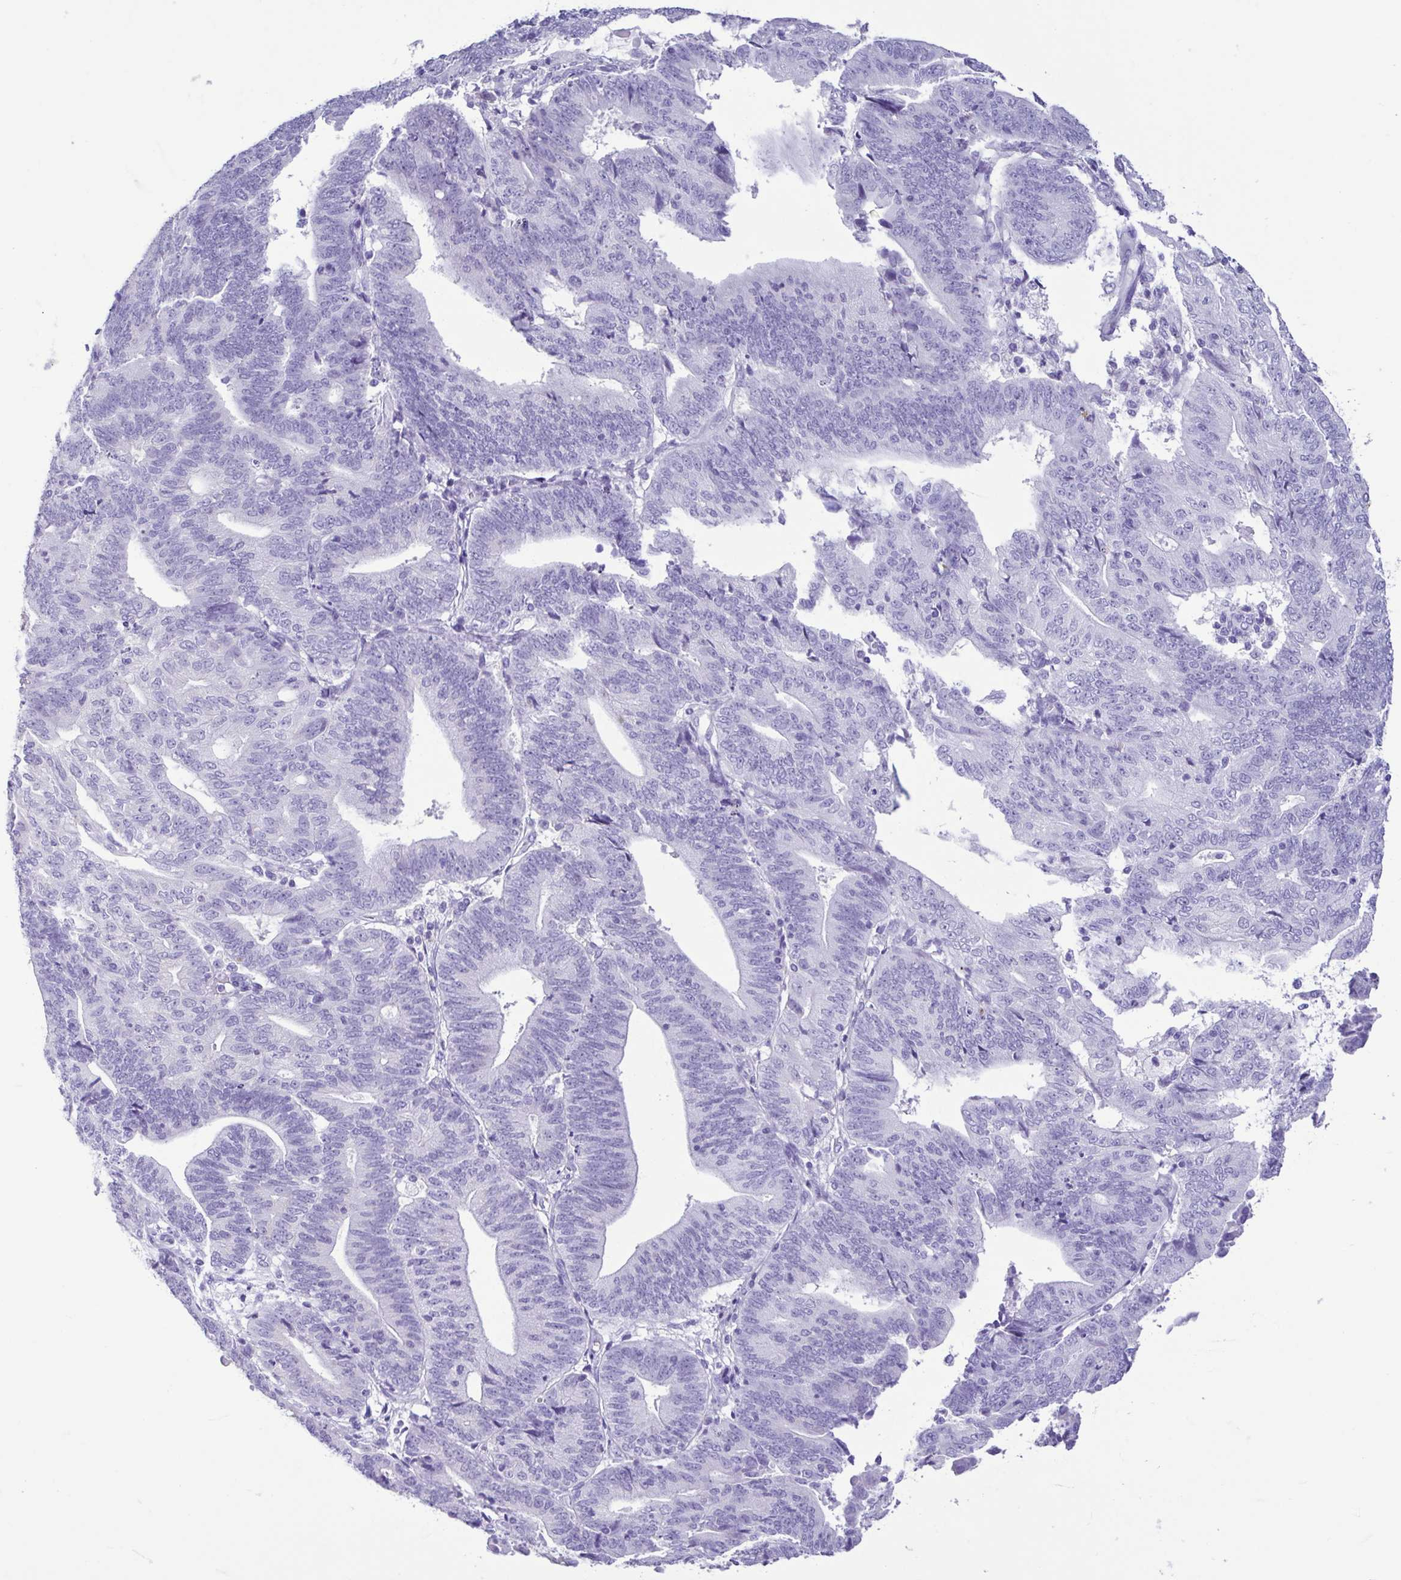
{"staining": {"intensity": "negative", "quantity": "none", "location": "none"}, "tissue": "endometrial cancer", "cell_type": "Tumor cells", "image_type": "cancer", "snomed": [{"axis": "morphology", "description": "Adenocarcinoma, NOS"}, {"axis": "topography", "description": "Endometrium"}], "caption": "DAB (3,3'-diaminobenzidine) immunohistochemical staining of endometrial adenocarcinoma displays no significant positivity in tumor cells.", "gene": "CBY2", "patient": {"sex": "female", "age": 70}}